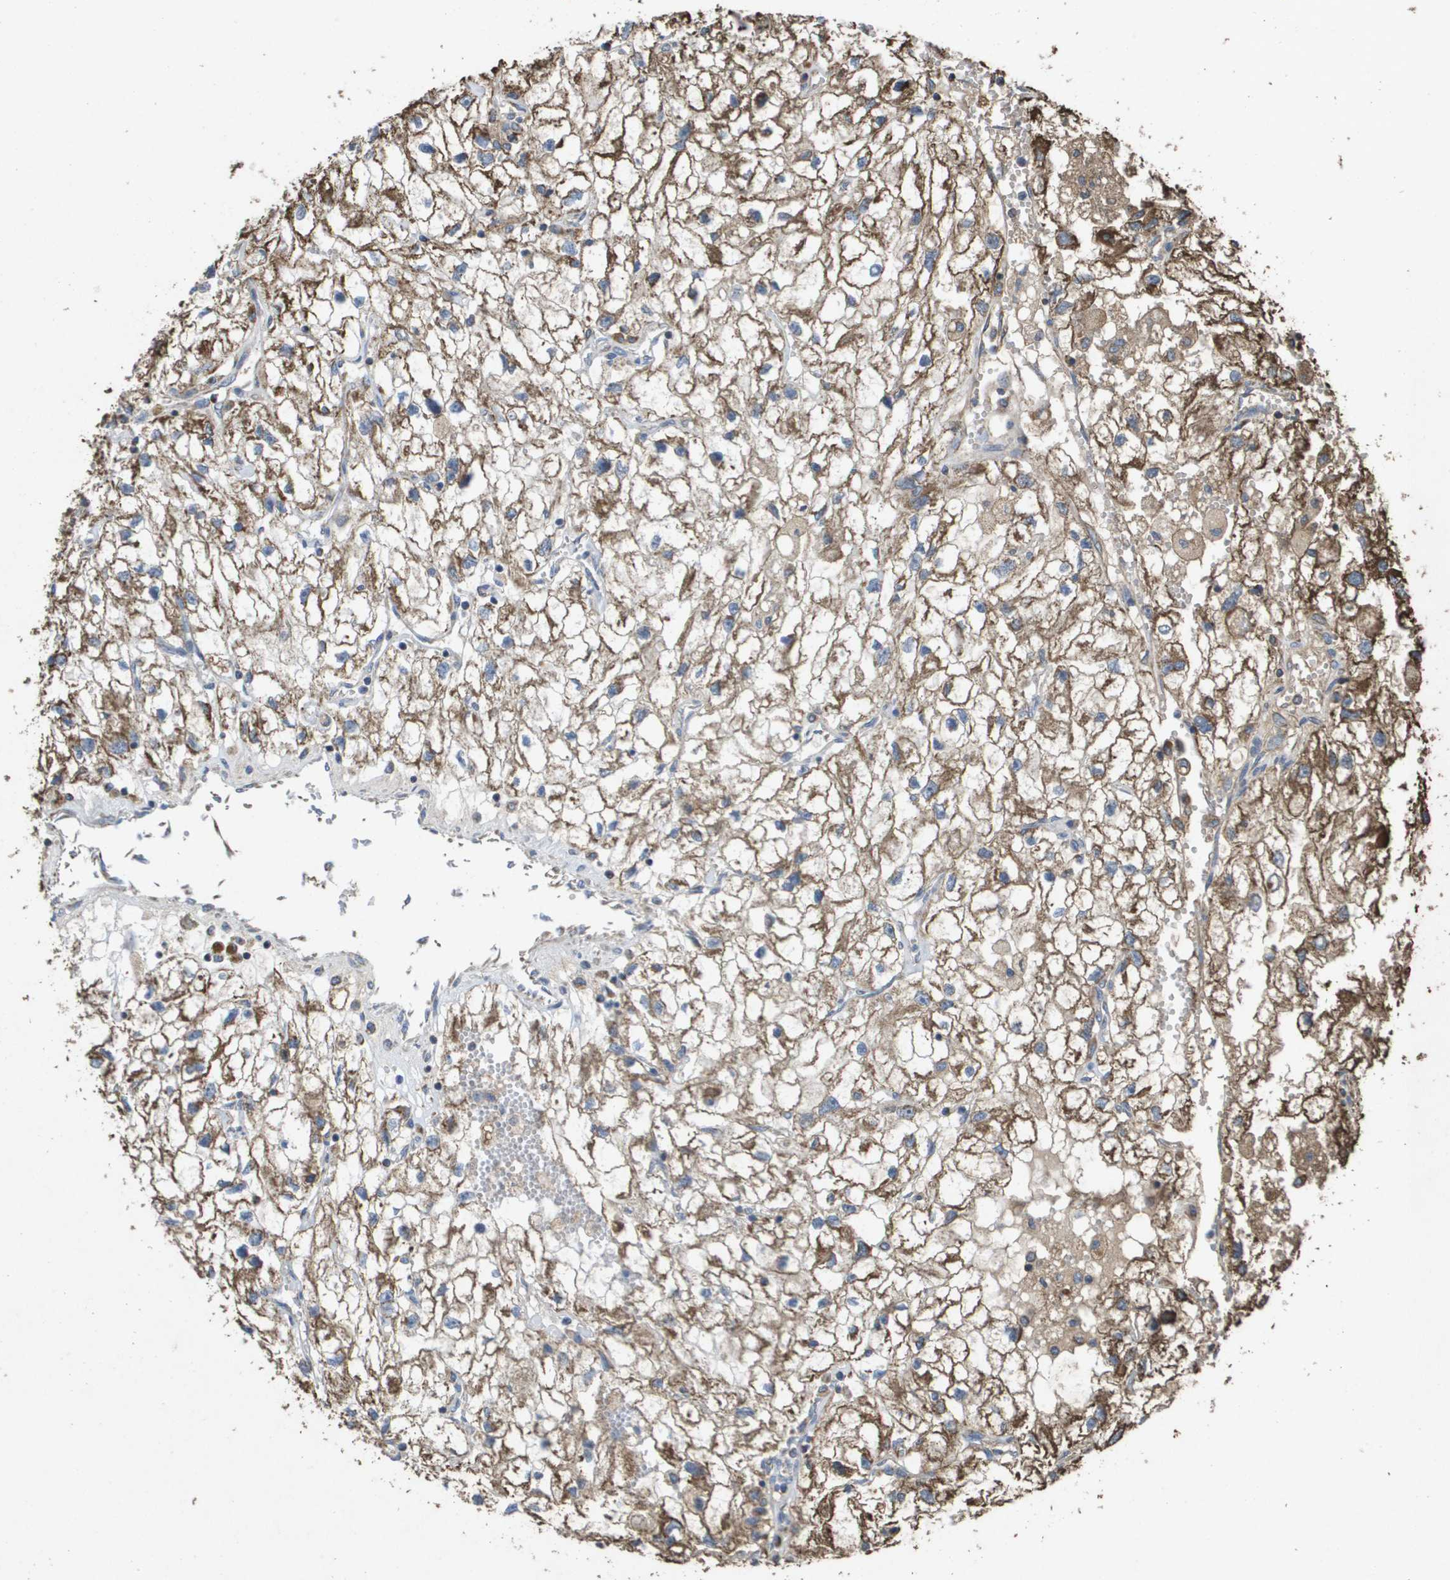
{"staining": {"intensity": "moderate", "quantity": ">75%", "location": "cytoplasmic/membranous"}, "tissue": "renal cancer", "cell_type": "Tumor cells", "image_type": "cancer", "snomed": [{"axis": "morphology", "description": "Adenocarcinoma, NOS"}, {"axis": "topography", "description": "Kidney"}], "caption": "IHC (DAB) staining of renal cancer displays moderate cytoplasmic/membranous protein expression in about >75% of tumor cells. (brown staining indicates protein expression, while blue staining denotes nuclei).", "gene": "HSPE1", "patient": {"sex": "female", "age": 70}}